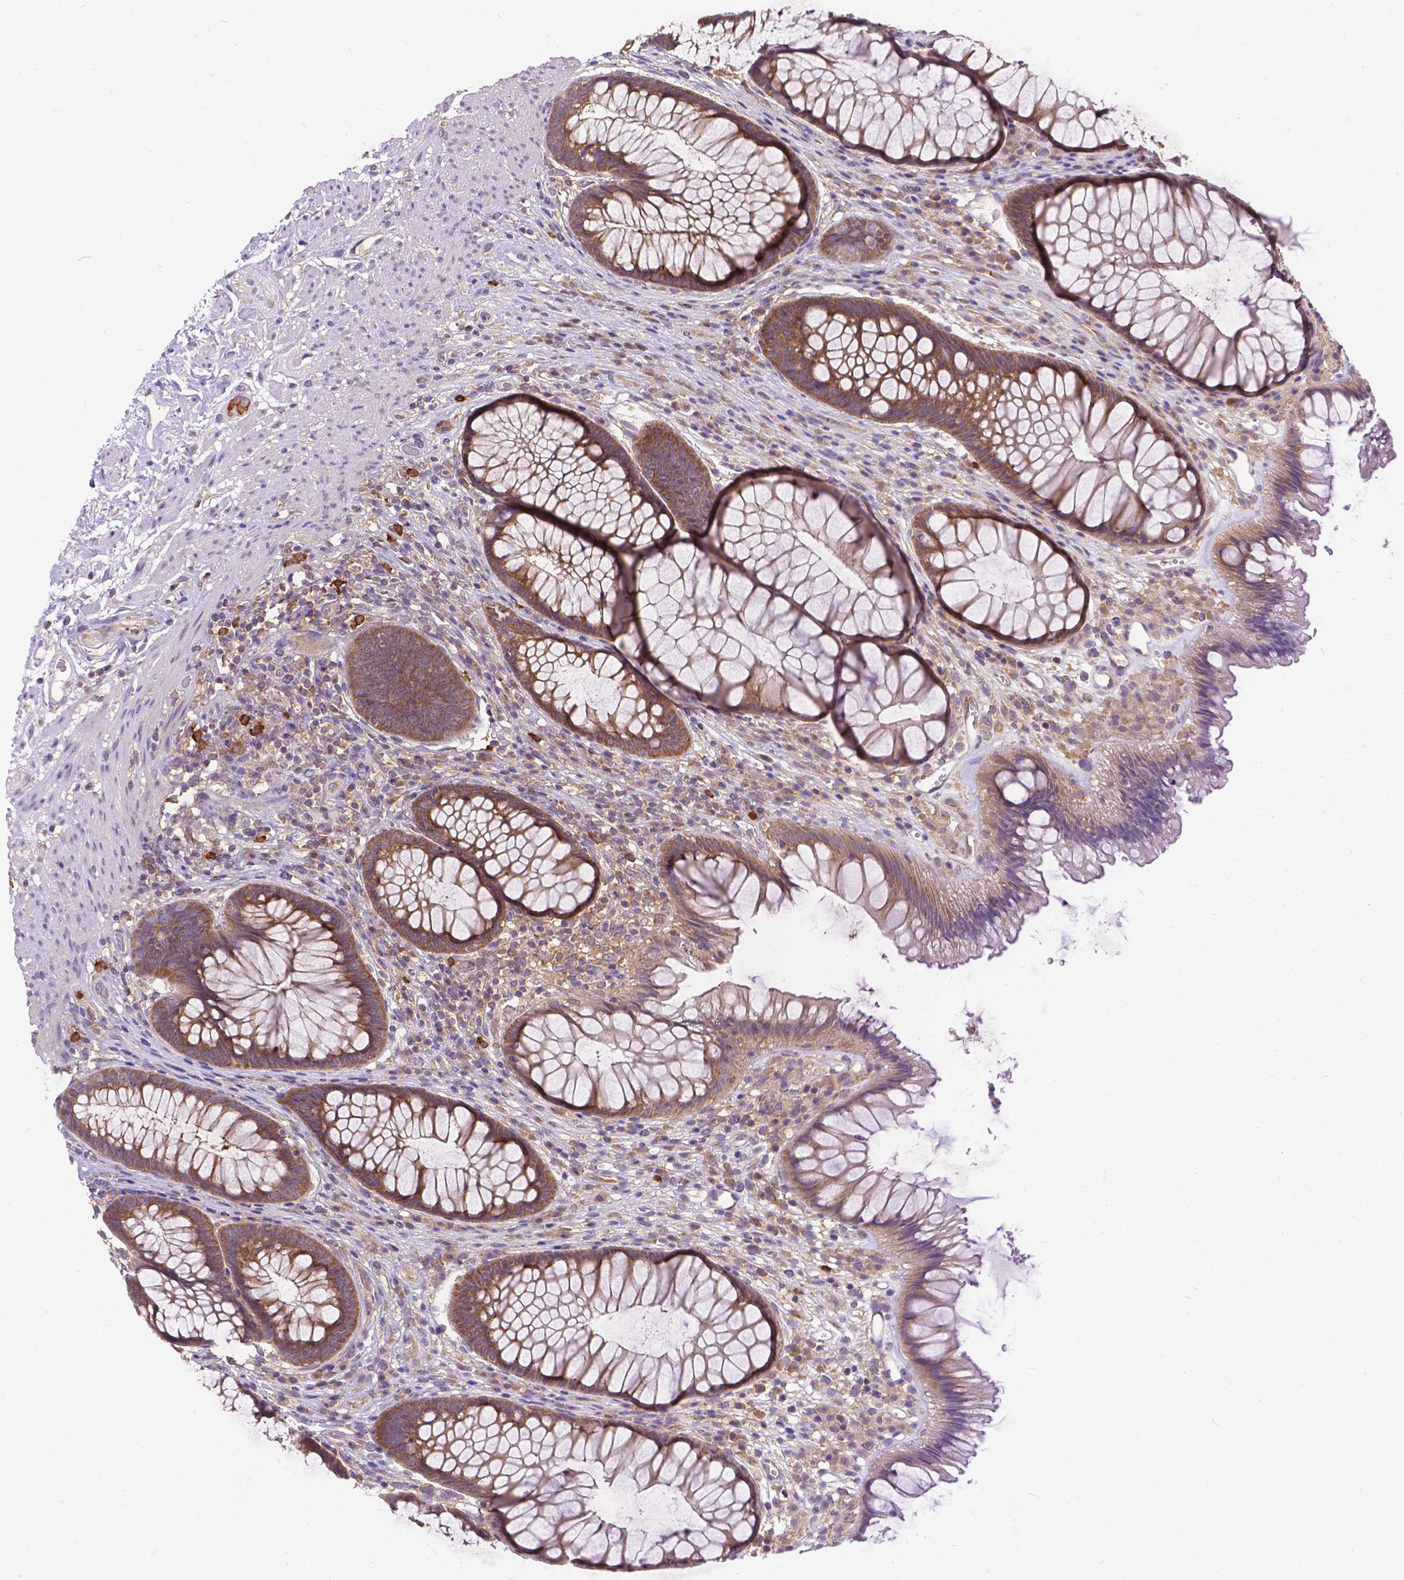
{"staining": {"intensity": "moderate", "quantity": ">75%", "location": "cytoplasmic/membranous"}, "tissue": "rectum", "cell_type": "Glandular cells", "image_type": "normal", "snomed": [{"axis": "morphology", "description": "Normal tissue, NOS"}, {"axis": "topography", "description": "Smooth muscle"}, {"axis": "topography", "description": "Rectum"}], "caption": "A brown stain highlights moderate cytoplasmic/membranous positivity of a protein in glandular cells of normal rectum. (DAB (3,3'-diaminobenzidine) IHC, brown staining for protein, blue staining for nuclei).", "gene": "DENND6A", "patient": {"sex": "male", "age": 53}}